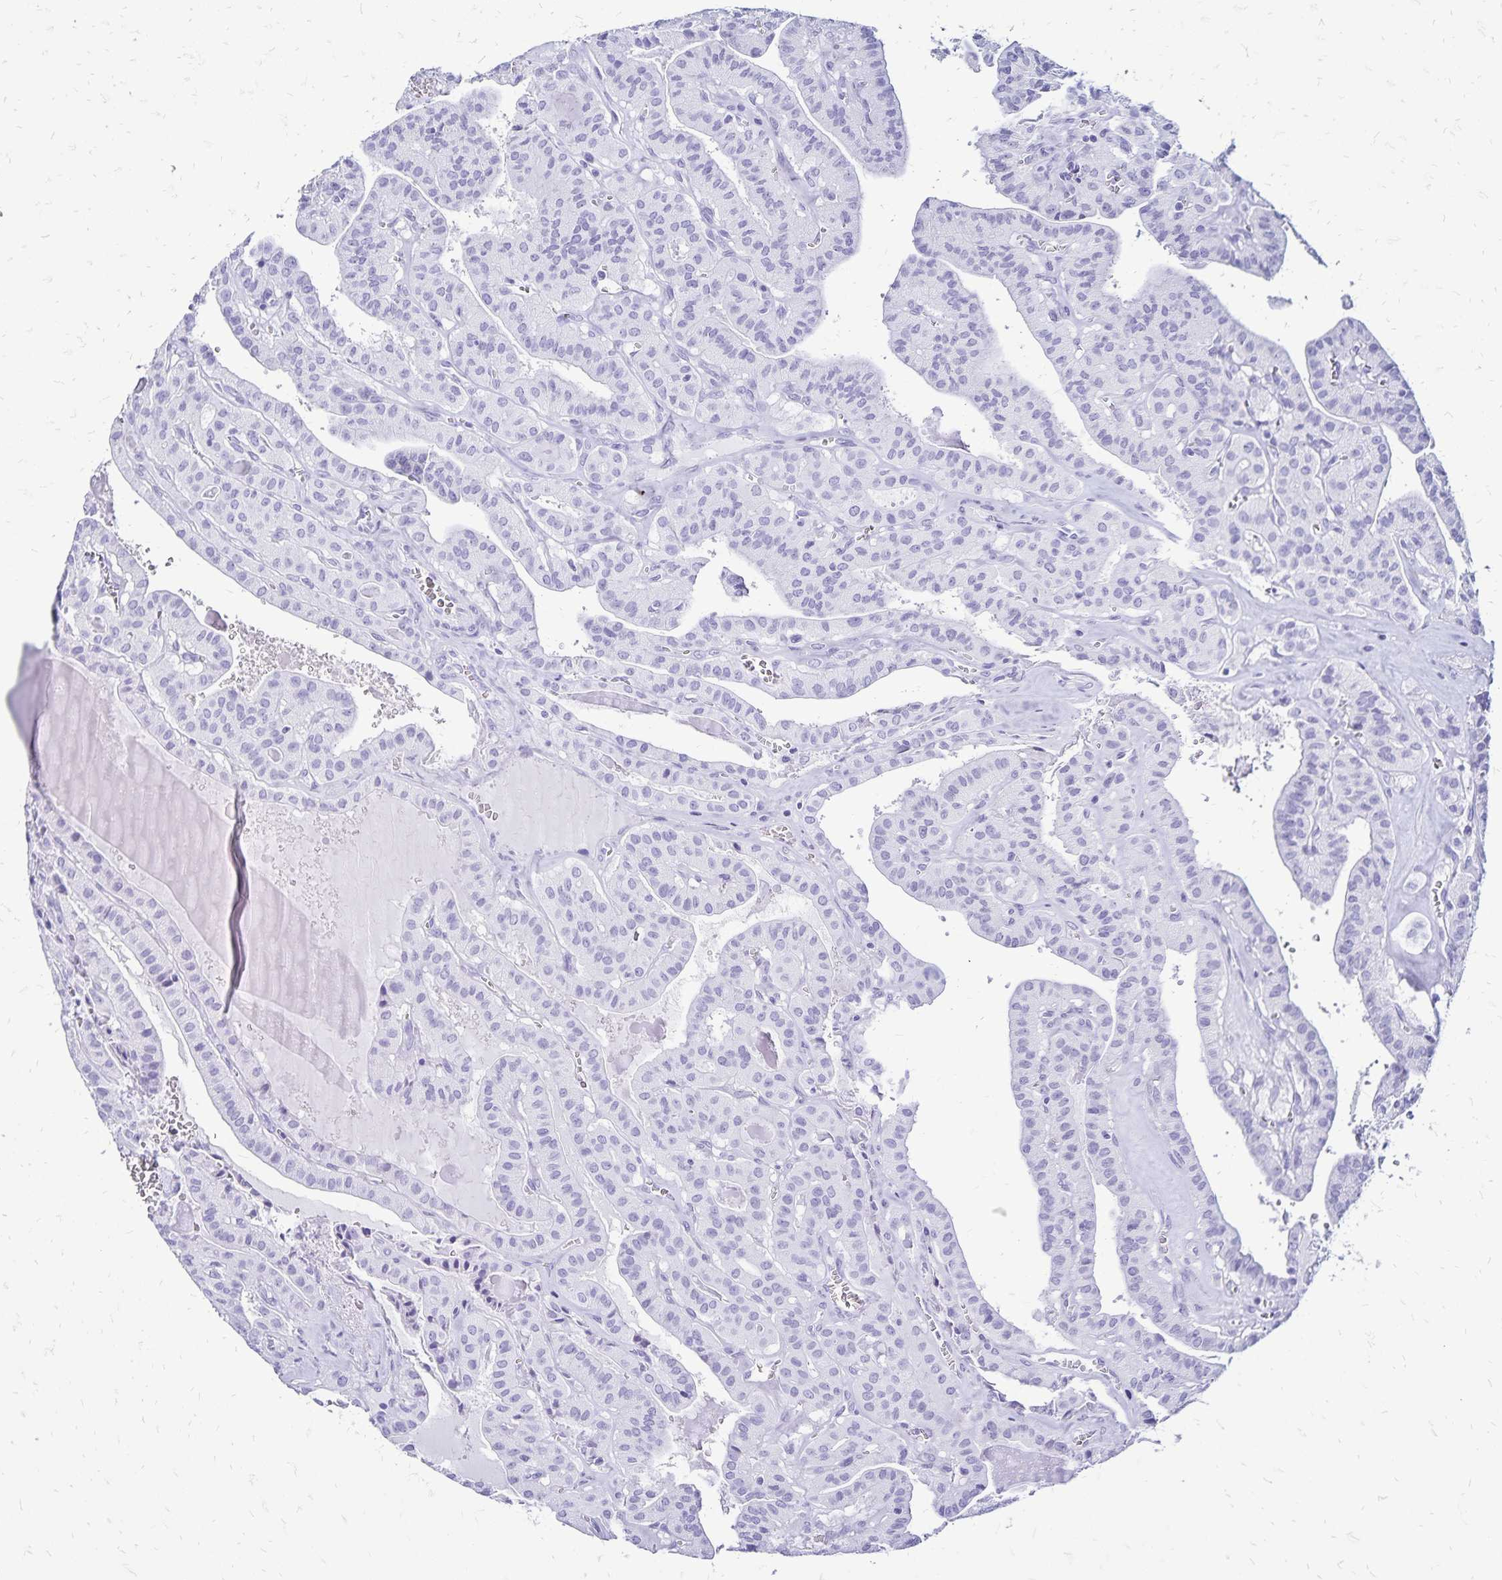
{"staining": {"intensity": "negative", "quantity": "none", "location": "none"}, "tissue": "thyroid cancer", "cell_type": "Tumor cells", "image_type": "cancer", "snomed": [{"axis": "morphology", "description": "Papillary adenocarcinoma, NOS"}, {"axis": "topography", "description": "Thyroid gland"}], "caption": "Thyroid papillary adenocarcinoma was stained to show a protein in brown. There is no significant expression in tumor cells.", "gene": "LIN28B", "patient": {"sex": "male", "age": 52}}